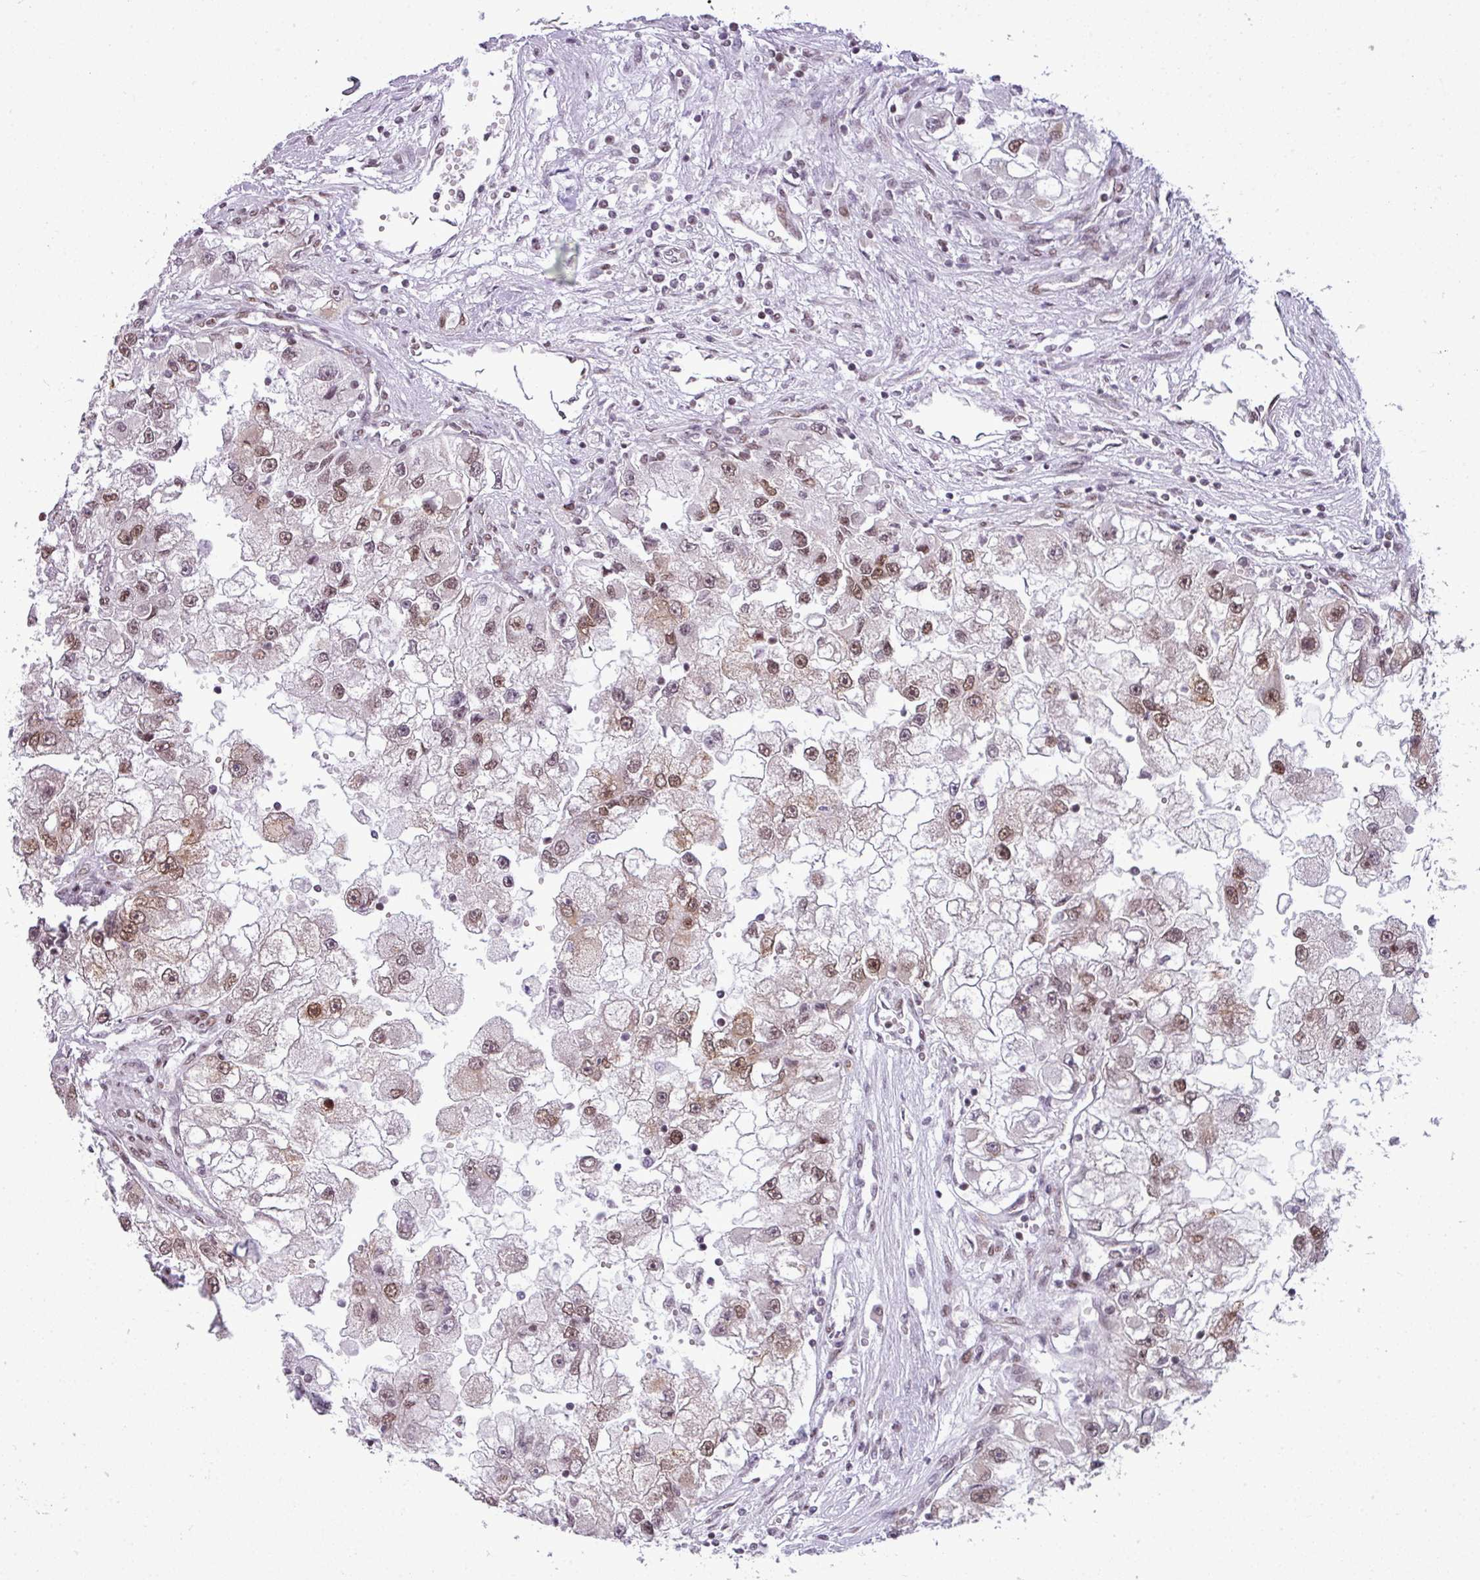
{"staining": {"intensity": "moderate", "quantity": ">75%", "location": "nuclear"}, "tissue": "renal cancer", "cell_type": "Tumor cells", "image_type": "cancer", "snomed": [{"axis": "morphology", "description": "Adenocarcinoma, NOS"}, {"axis": "topography", "description": "Kidney"}], "caption": "This photomicrograph shows immunohistochemistry (IHC) staining of human renal cancer (adenocarcinoma), with medium moderate nuclear positivity in about >75% of tumor cells.", "gene": "ARL6IP4", "patient": {"sex": "male", "age": 63}}